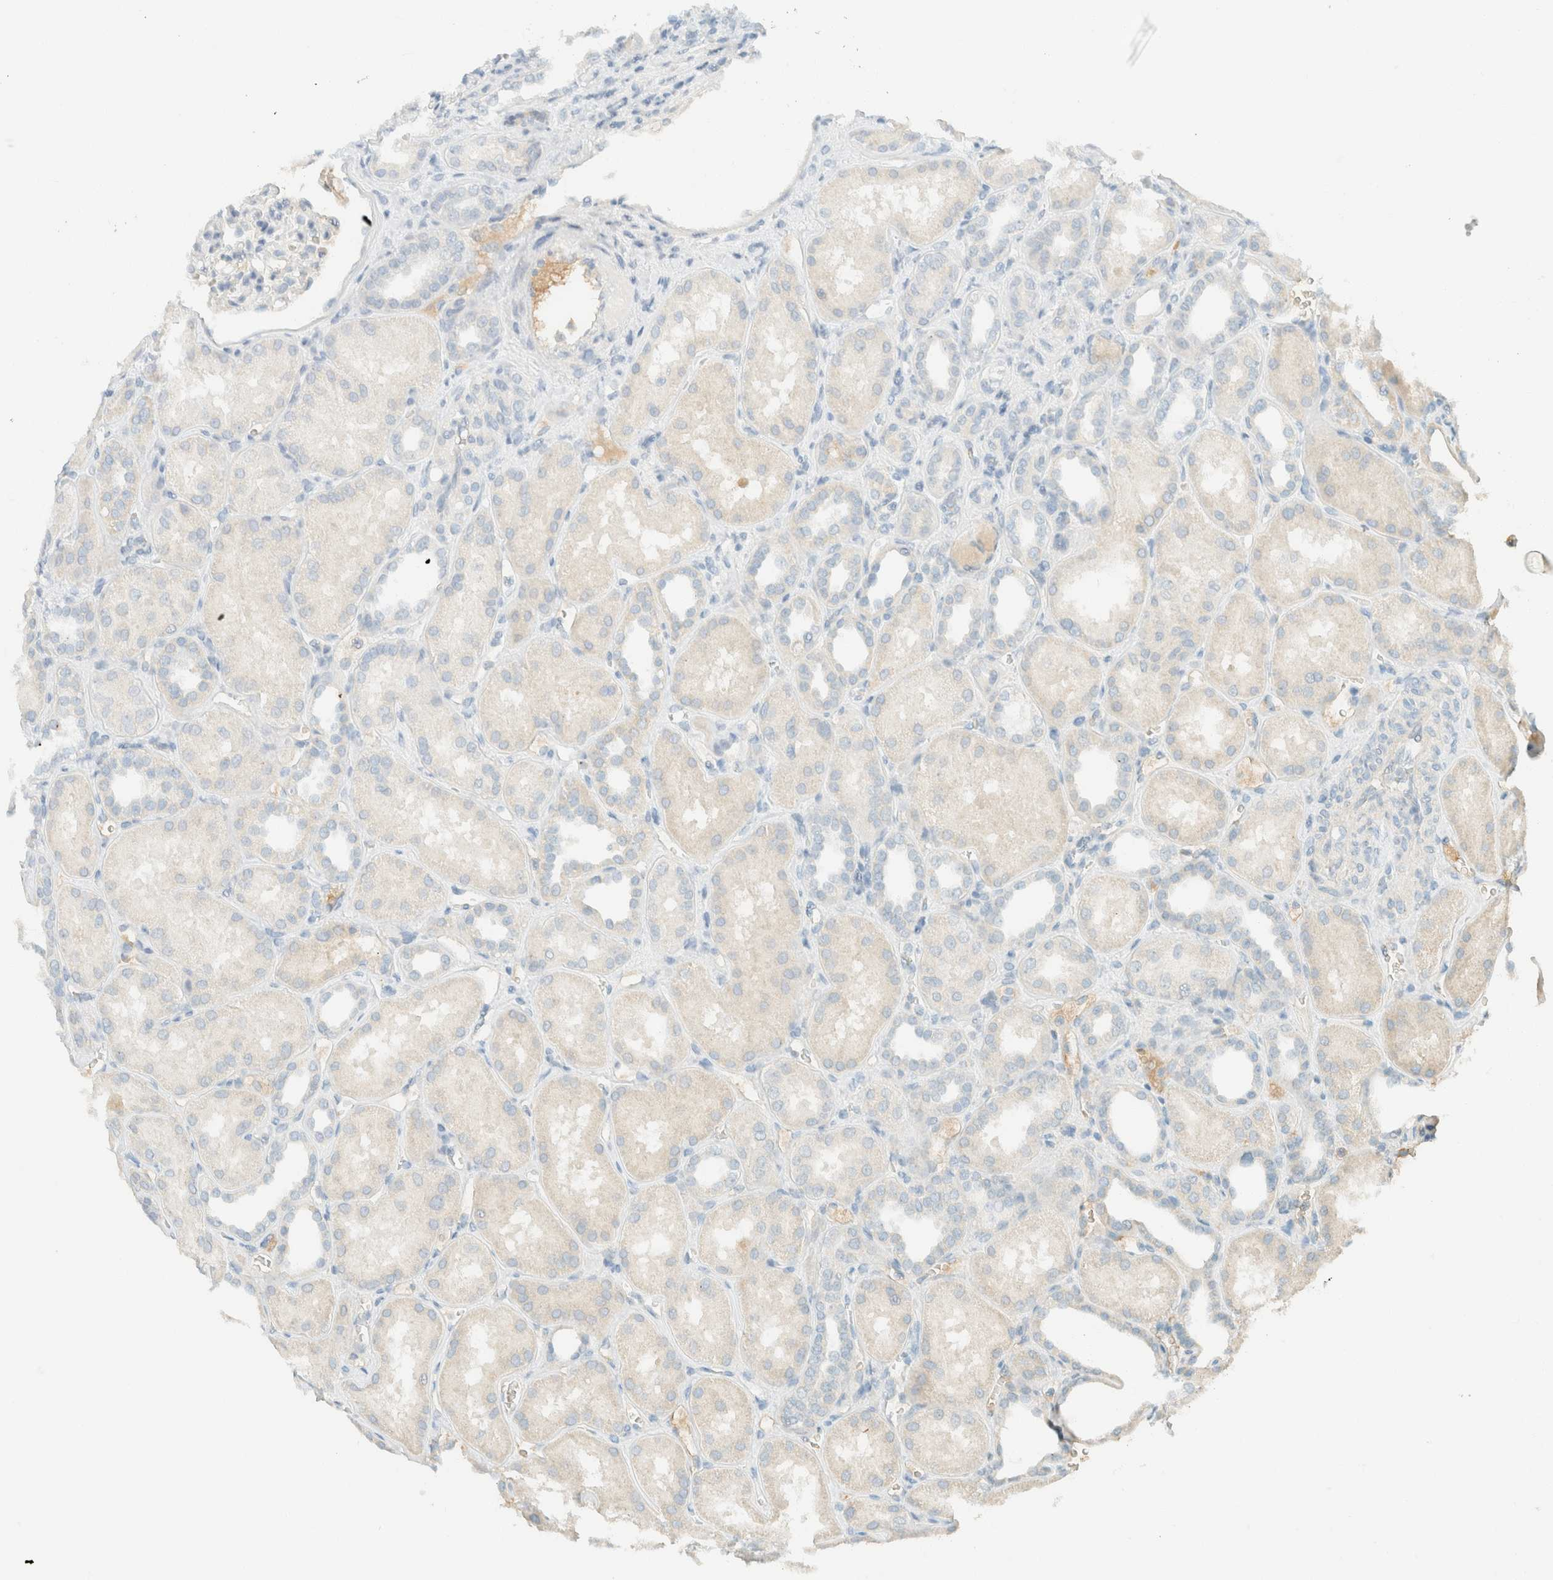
{"staining": {"intensity": "negative", "quantity": "none", "location": "none"}, "tissue": "renal cancer", "cell_type": "Tumor cells", "image_type": "cancer", "snomed": [{"axis": "morphology", "description": "Adenocarcinoma, NOS"}, {"axis": "topography", "description": "Kidney"}], "caption": "Tumor cells are negative for protein expression in human renal cancer (adenocarcinoma).", "gene": "GPA33", "patient": {"sex": "male", "age": 61}}